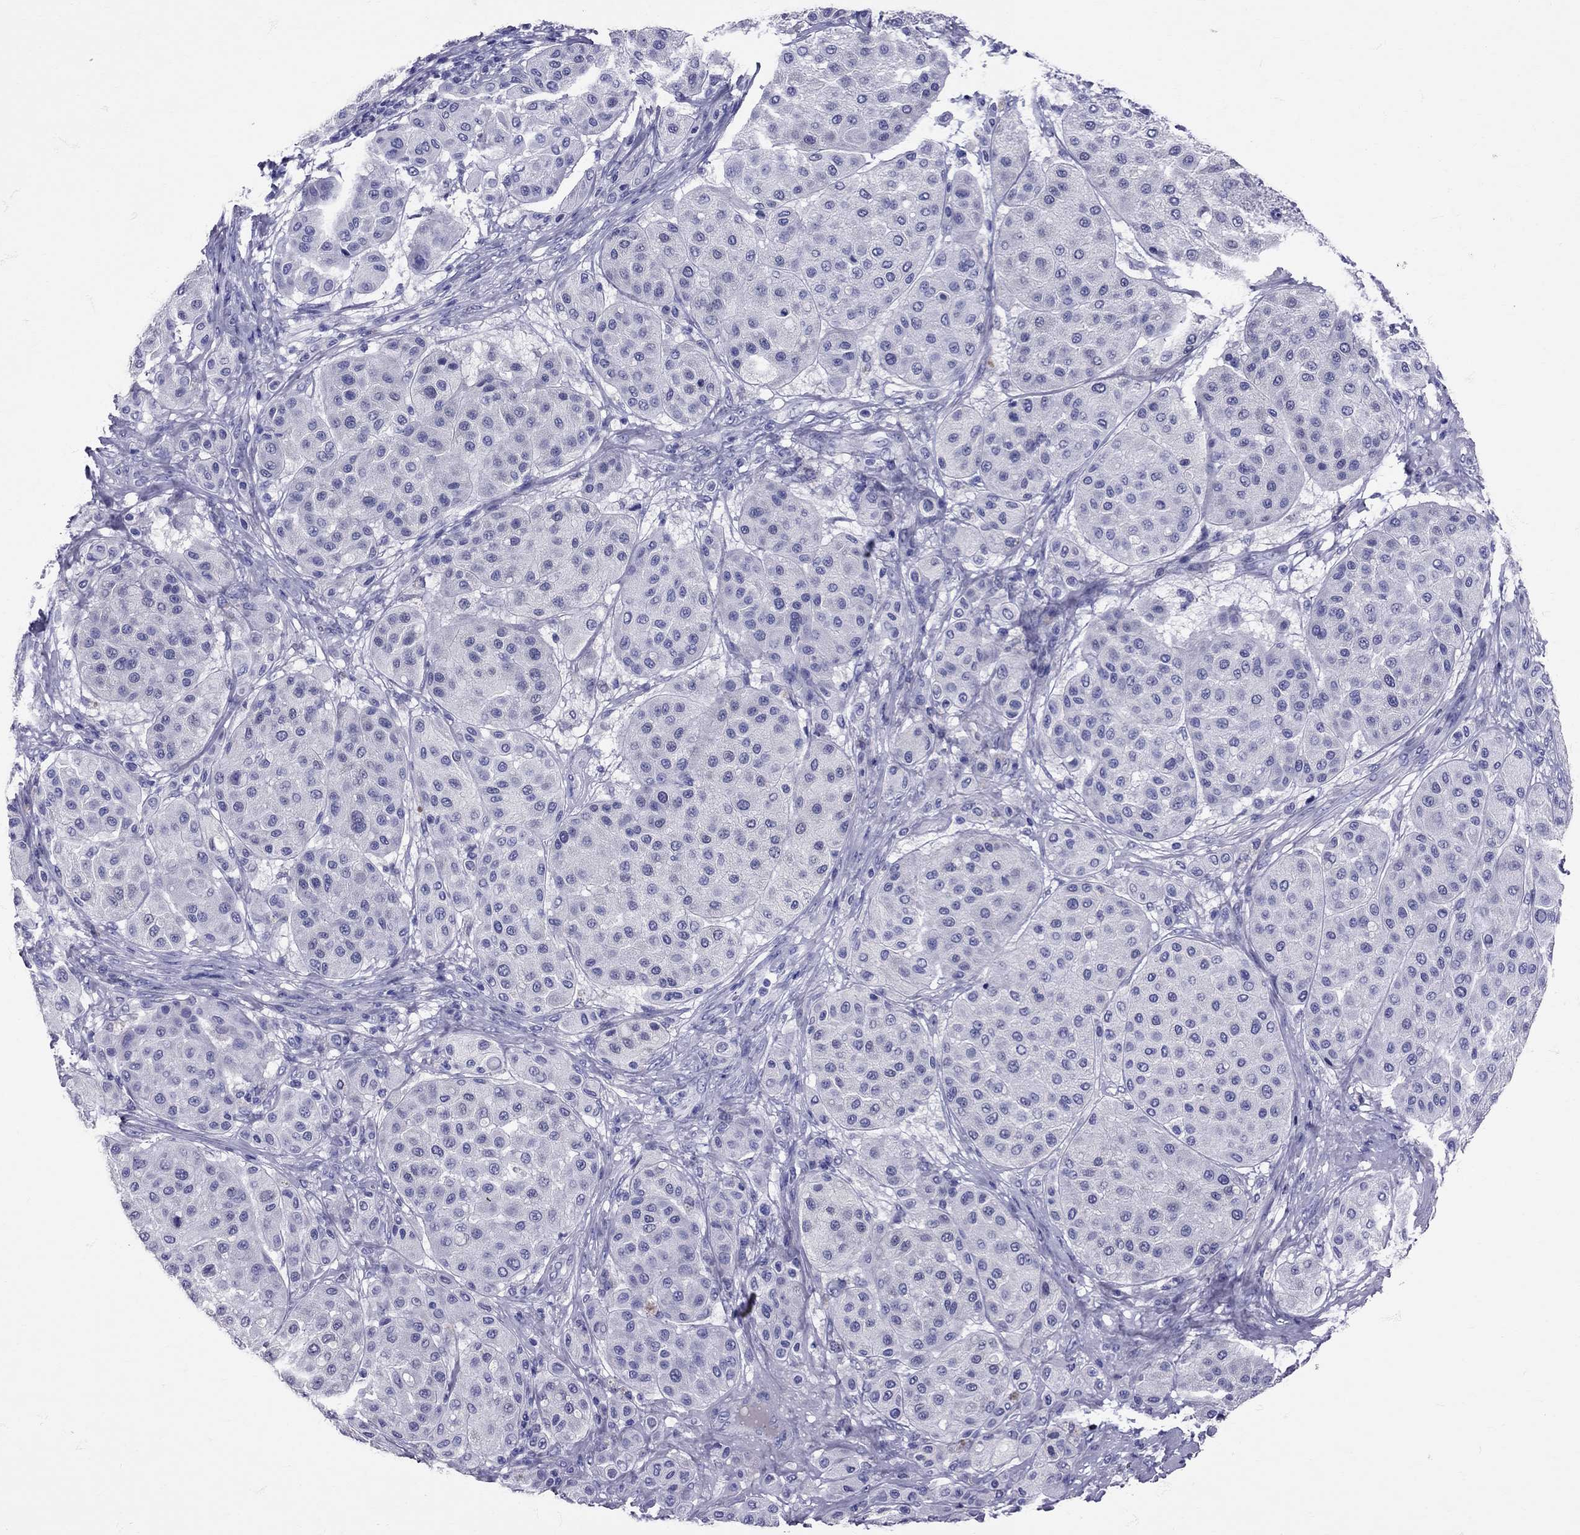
{"staining": {"intensity": "negative", "quantity": "none", "location": "none"}, "tissue": "melanoma", "cell_type": "Tumor cells", "image_type": "cancer", "snomed": [{"axis": "morphology", "description": "Malignant melanoma, Metastatic site"}, {"axis": "topography", "description": "Smooth muscle"}], "caption": "Image shows no significant protein positivity in tumor cells of melanoma.", "gene": "TBR1", "patient": {"sex": "male", "age": 41}}